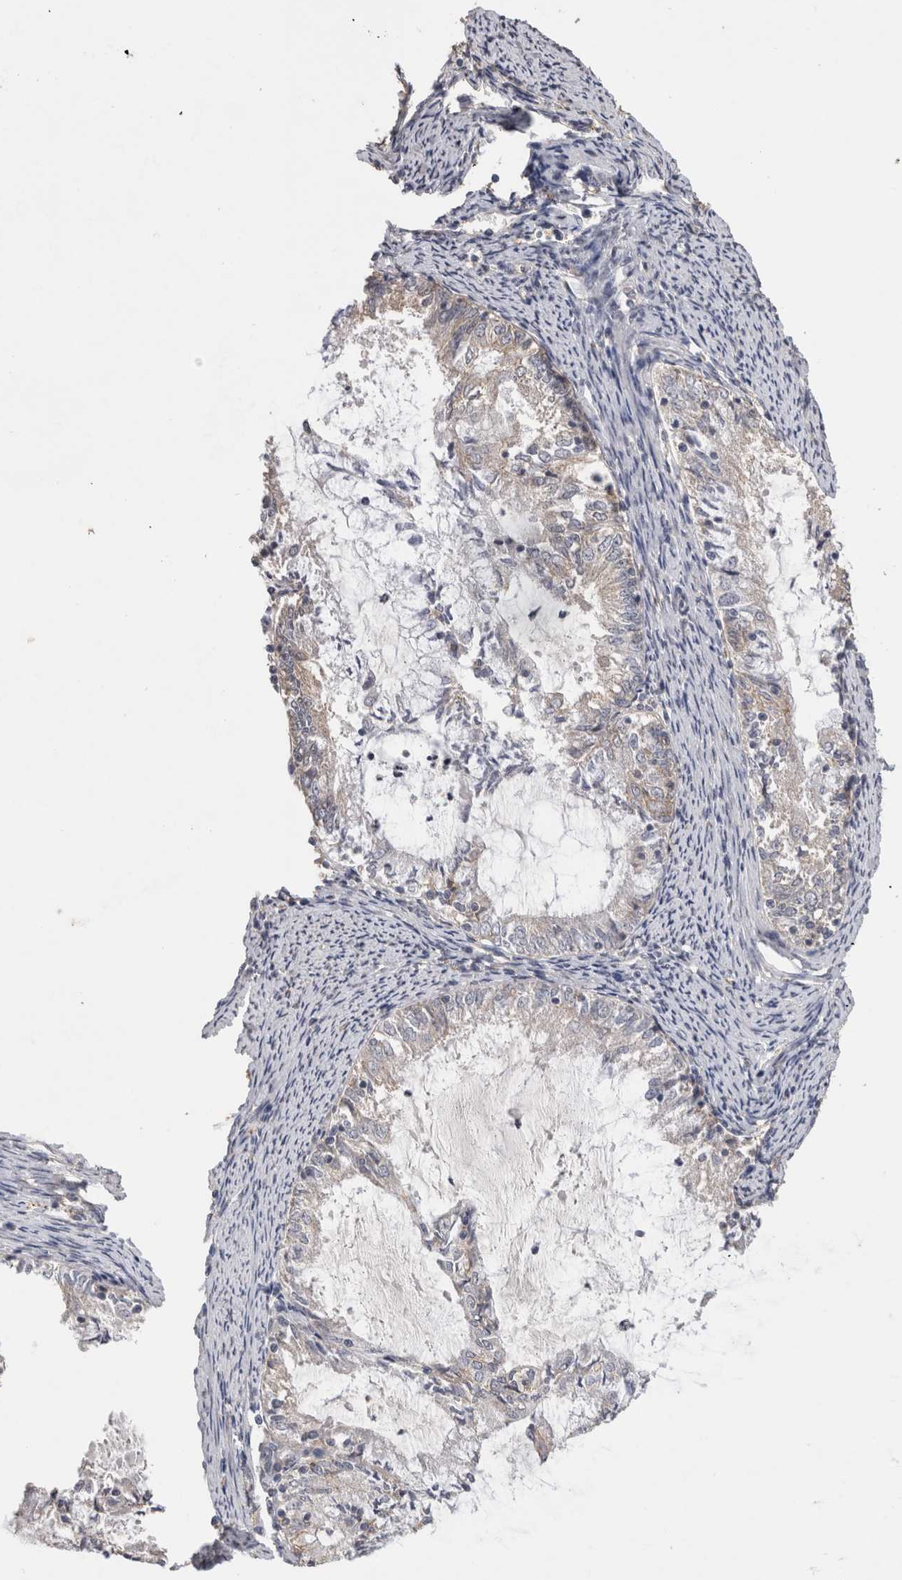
{"staining": {"intensity": "weak", "quantity": "<25%", "location": "cytoplasmic/membranous"}, "tissue": "endometrial cancer", "cell_type": "Tumor cells", "image_type": "cancer", "snomed": [{"axis": "morphology", "description": "Adenocarcinoma, NOS"}, {"axis": "topography", "description": "Endometrium"}], "caption": "Immunohistochemistry histopathology image of neoplastic tissue: endometrial cancer stained with DAB shows no significant protein positivity in tumor cells. Brightfield microscopy of immunohistochemistry (IHC) stained with DAB (3,3'-diaminobenzidine) (brown) and hematoxylin (blue), captured at high magnification.", "gene": "CNTFR", "patient": {"sex": "female", "age": 57}}